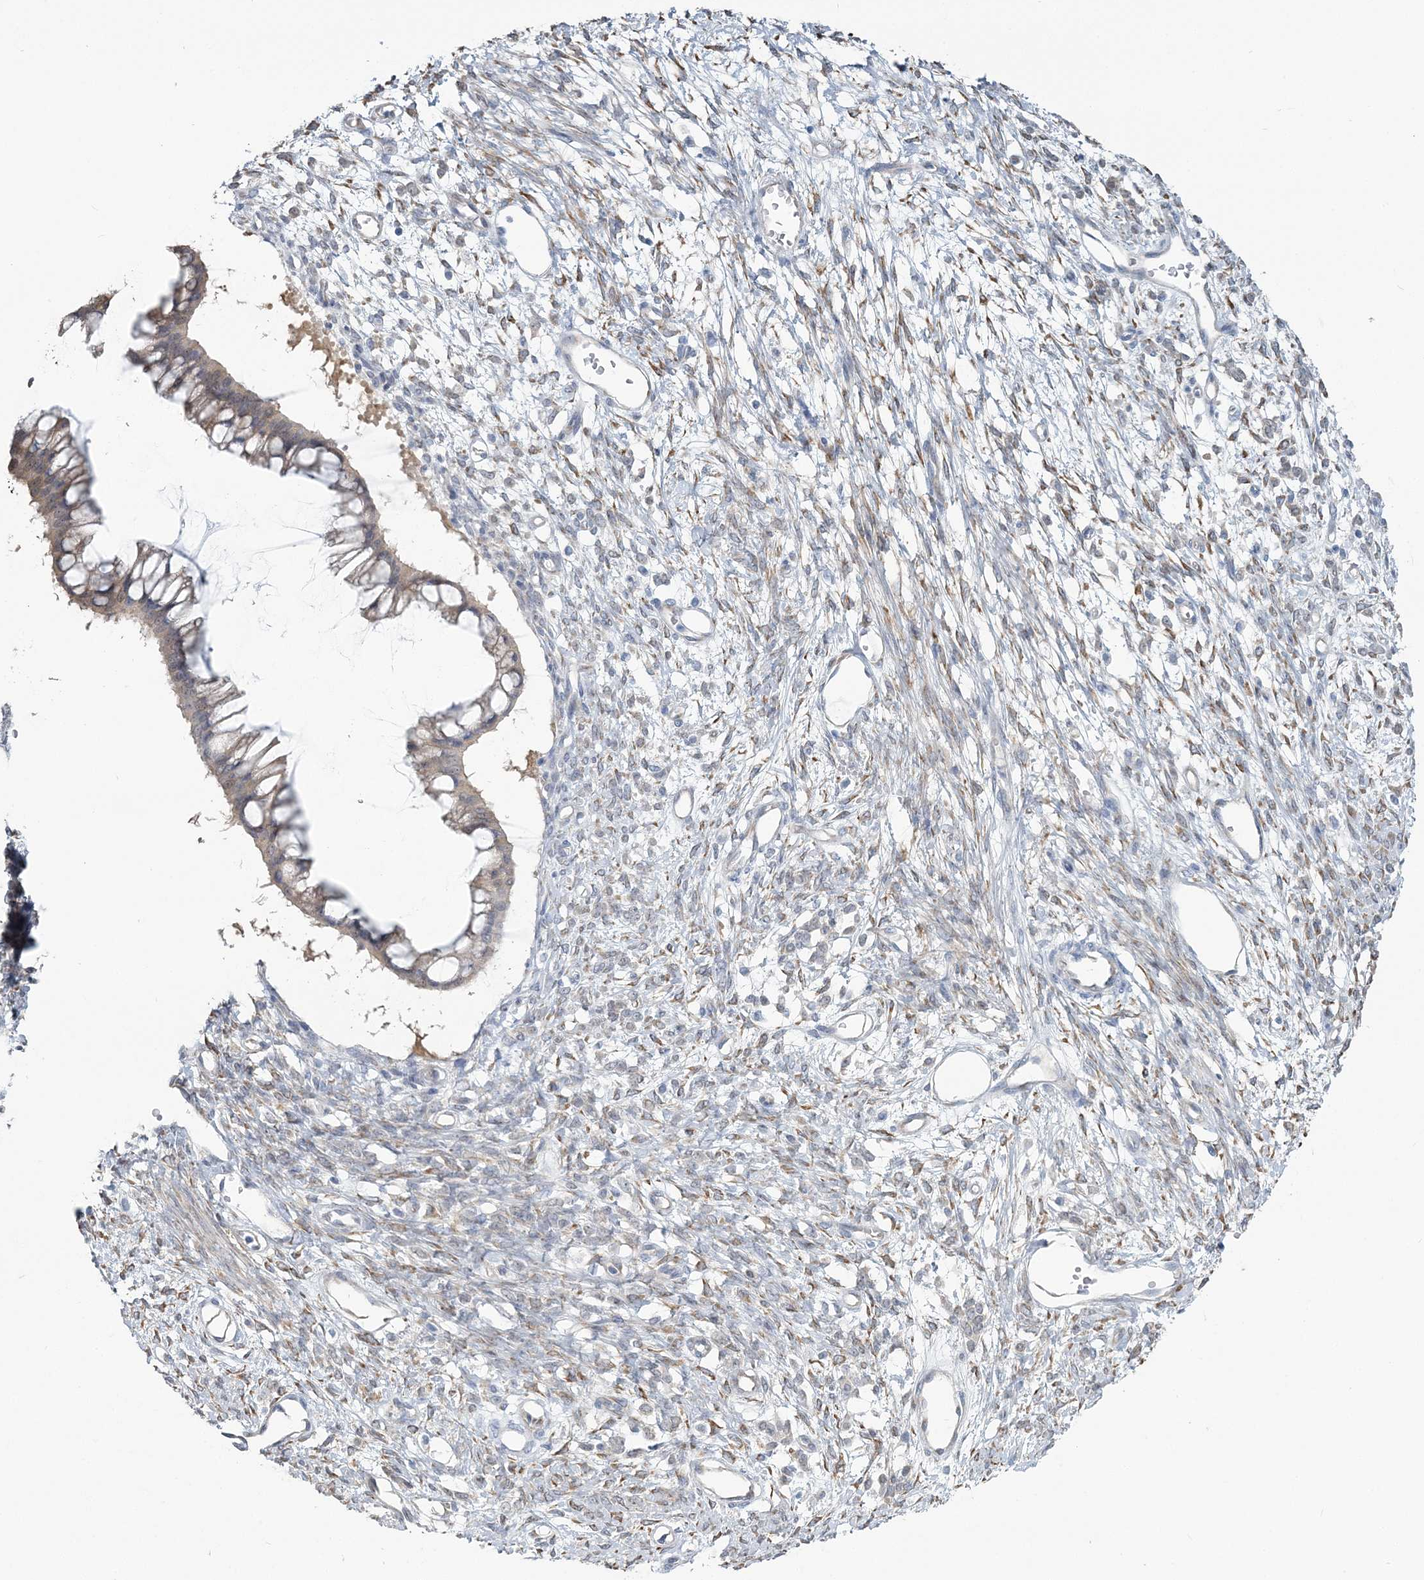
{"staining": {"intensity": "weak", "quantity": "25%-75%", "location": "cytoplasmic/membranous"}, "tissue": "ovarian cancer", "cell_type": "Tumor cells", "image_type": "cancer", "snomed": [{"axis": "morphology", "description": "Cystadenocarcinoma, mucinous, NOS"}, {"axis": "topography", "description": "Ovary"}], "caption": "Protein expression analysis of ovarian mucinous cystadenocarcinoma displays weak cytoplasmic/membranous staining in approximately 25%-75% of tumor cells.", "gene": "CMBL", "patient": {"sex": "female", "age": 73}}